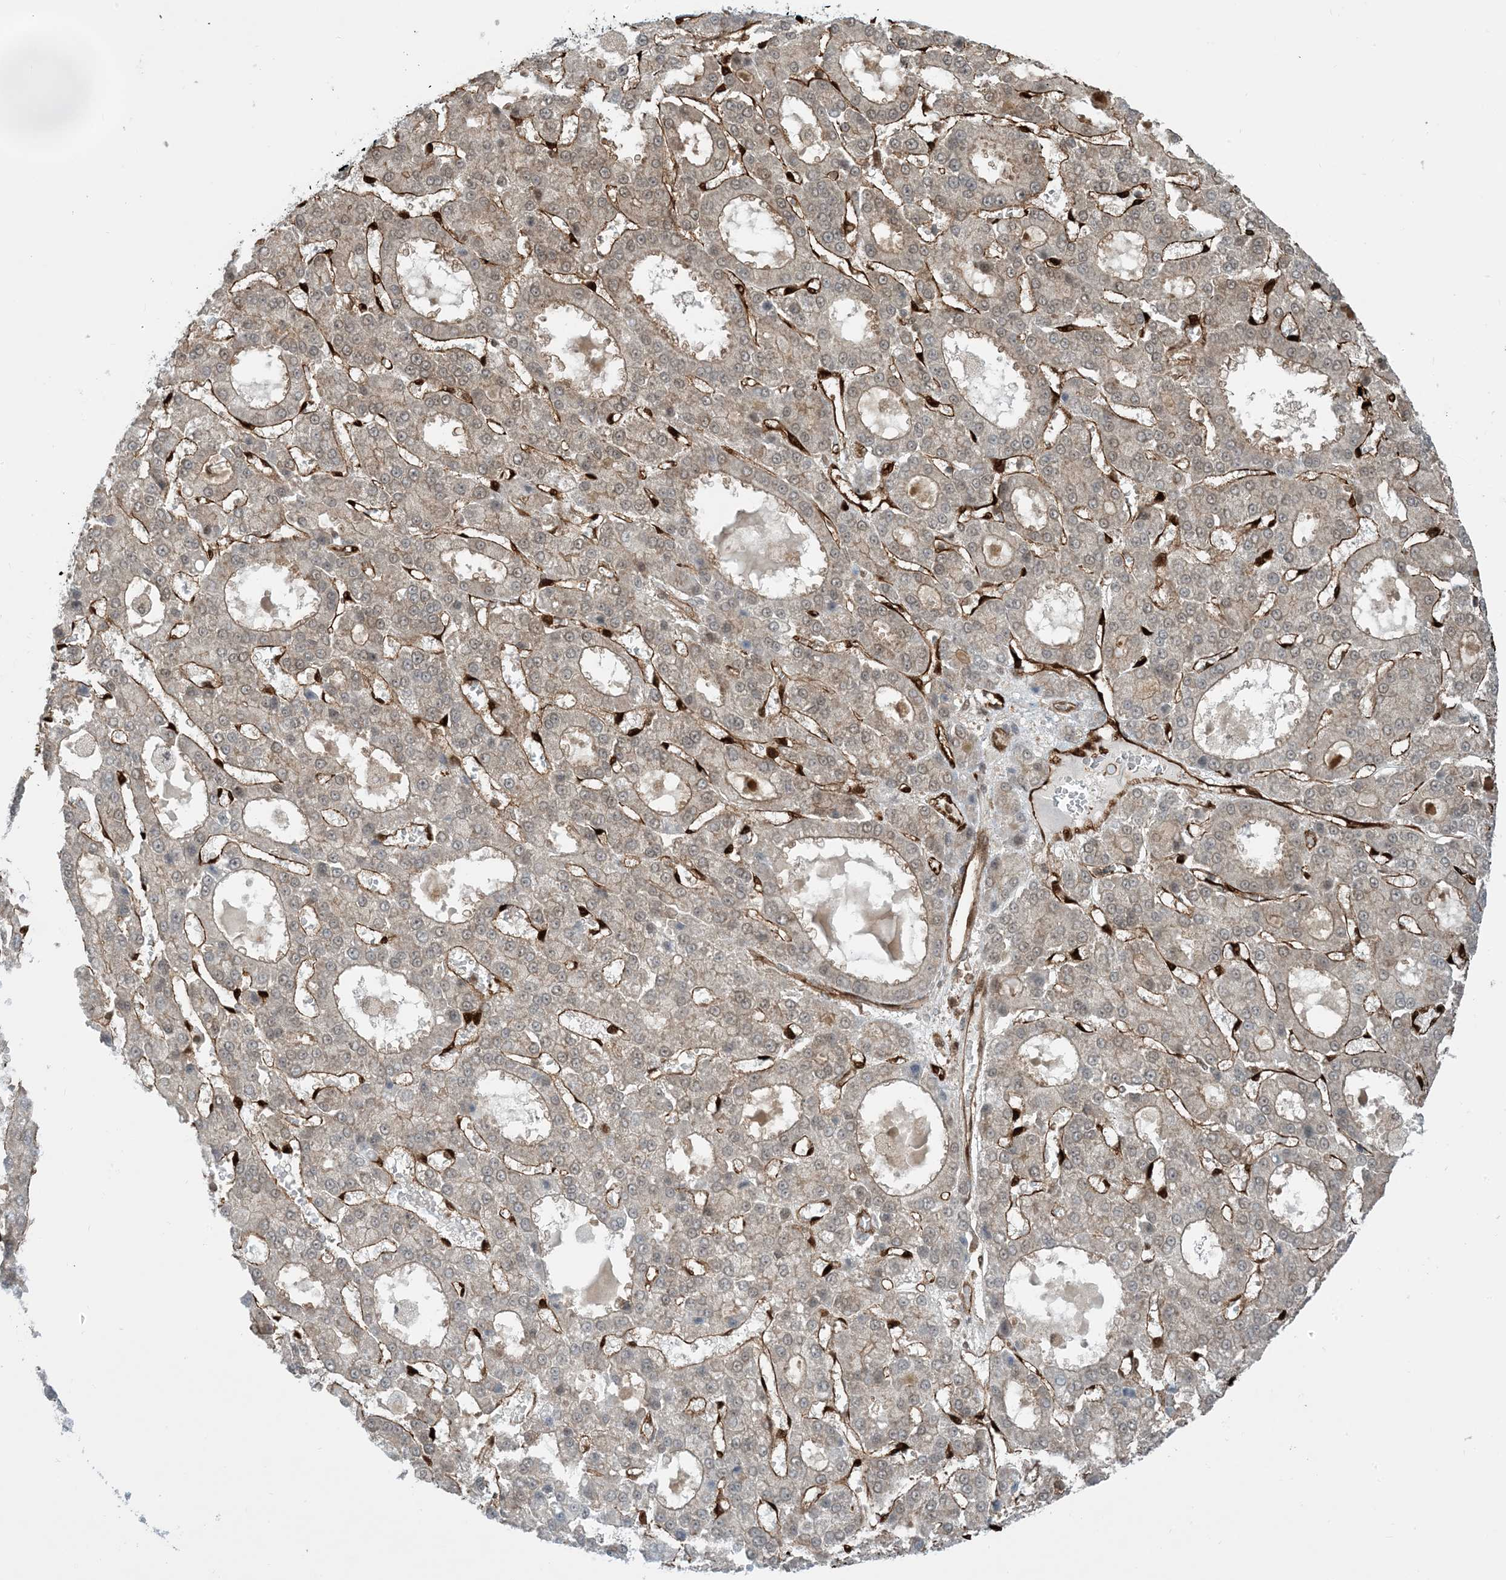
{"staining": {"intensity": "moderate", "quantity": "25%-75%", "location": "cytoplasmic/membranous"}, "tissue": "liver cancer", "cell_type": "Tumor cells", "image_type": "cancer", "snomed": [{"axis": "morphology", "description": "Carcinoma, Hepatocellular, NOS"}, {"axis": "topography", "description": "Liver"}], "caption": "Immunohistochemistry of liver hepatocellular carcinoma shows medium levels of moderate cytoplasmic/membranous staining in about 25%-75% of tumor cells.", "gene": "PPM1F", "patient": {"sex": "male", "age": 70}}